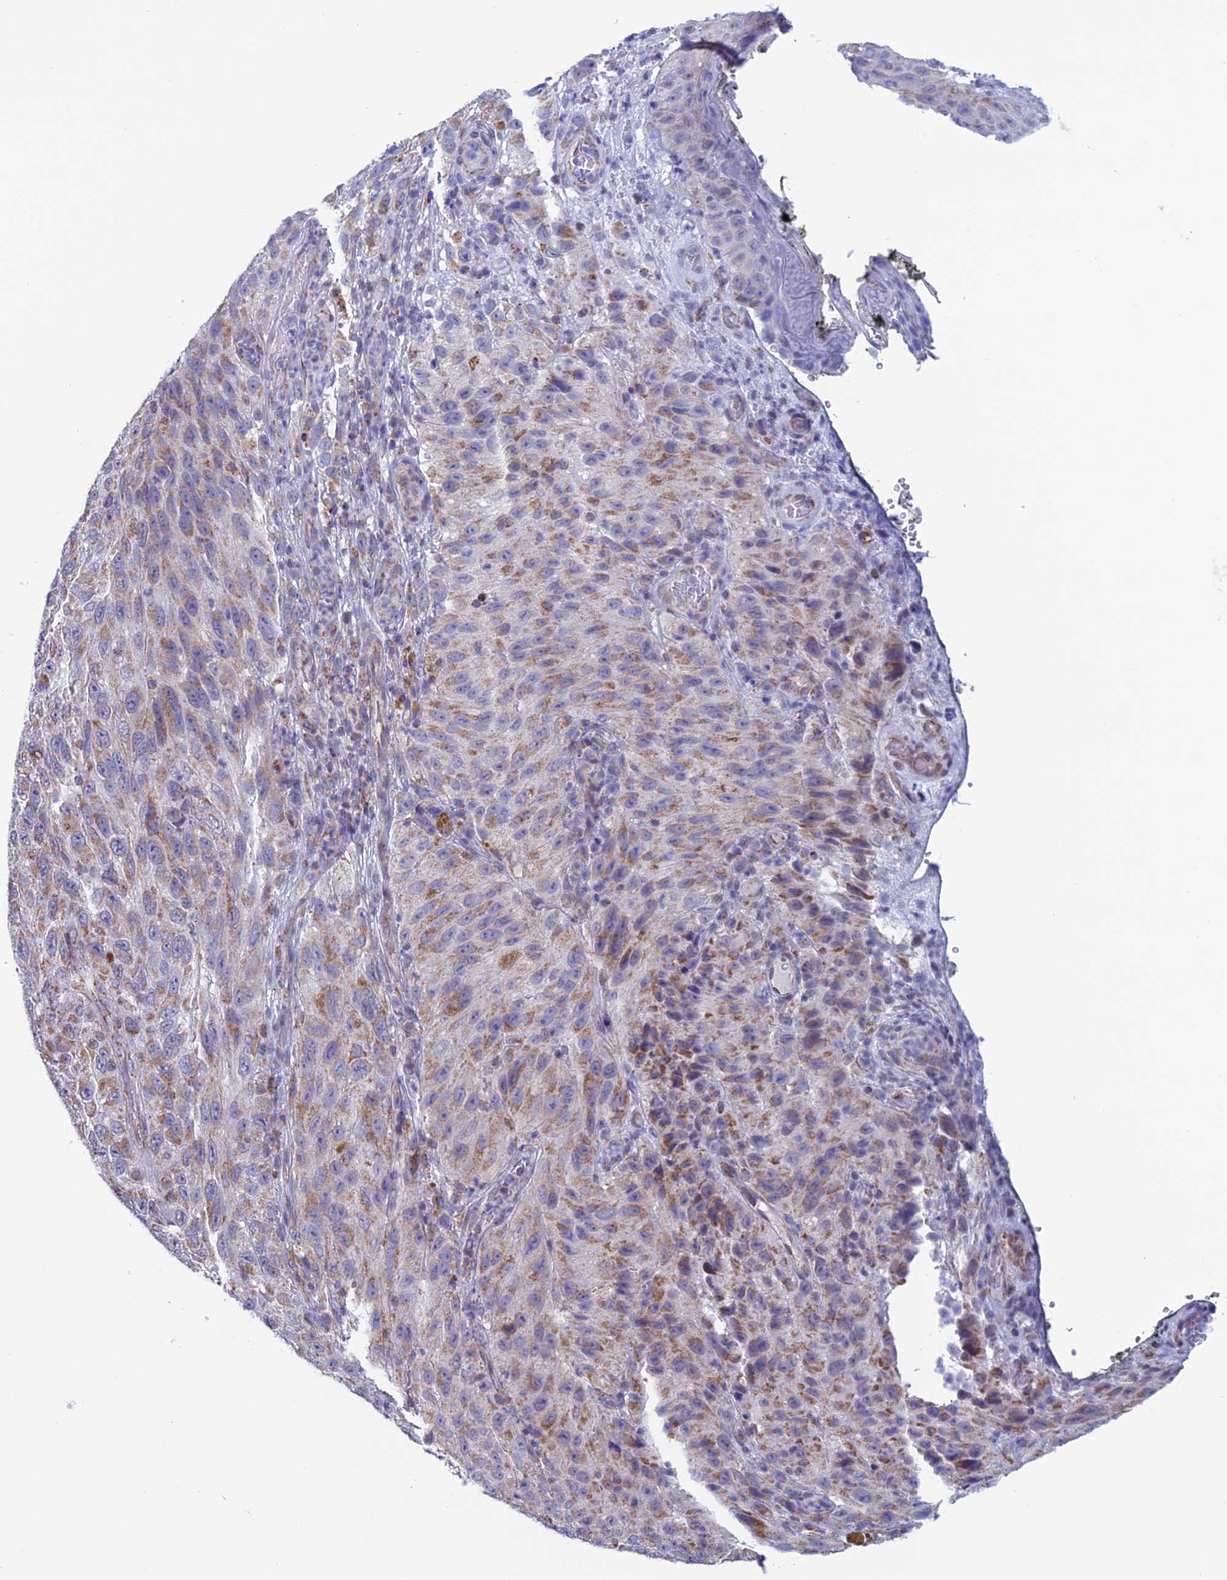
{"staining": {"intensity": "moderate", "quantity": ">75%", "location": "cytoplasmic/membranous"}, "tissue": "melanoma", "cell_type": "Tumor cells", "image_type": "cancer", "snomed": [{"axis": "morphology", "description": "Malignant melanoma, NOS"}, {"axis": "topography", "description": "Skin"}], "caption": "This micrograph reveals immunohistochemistry (IHC) staining of melanoma, with medium moderate cytoplasmic/membranous staining in about >75% of tumor cells.", "gene": "ZNG1B", "patient": {"sex": "female", "age": 96}}